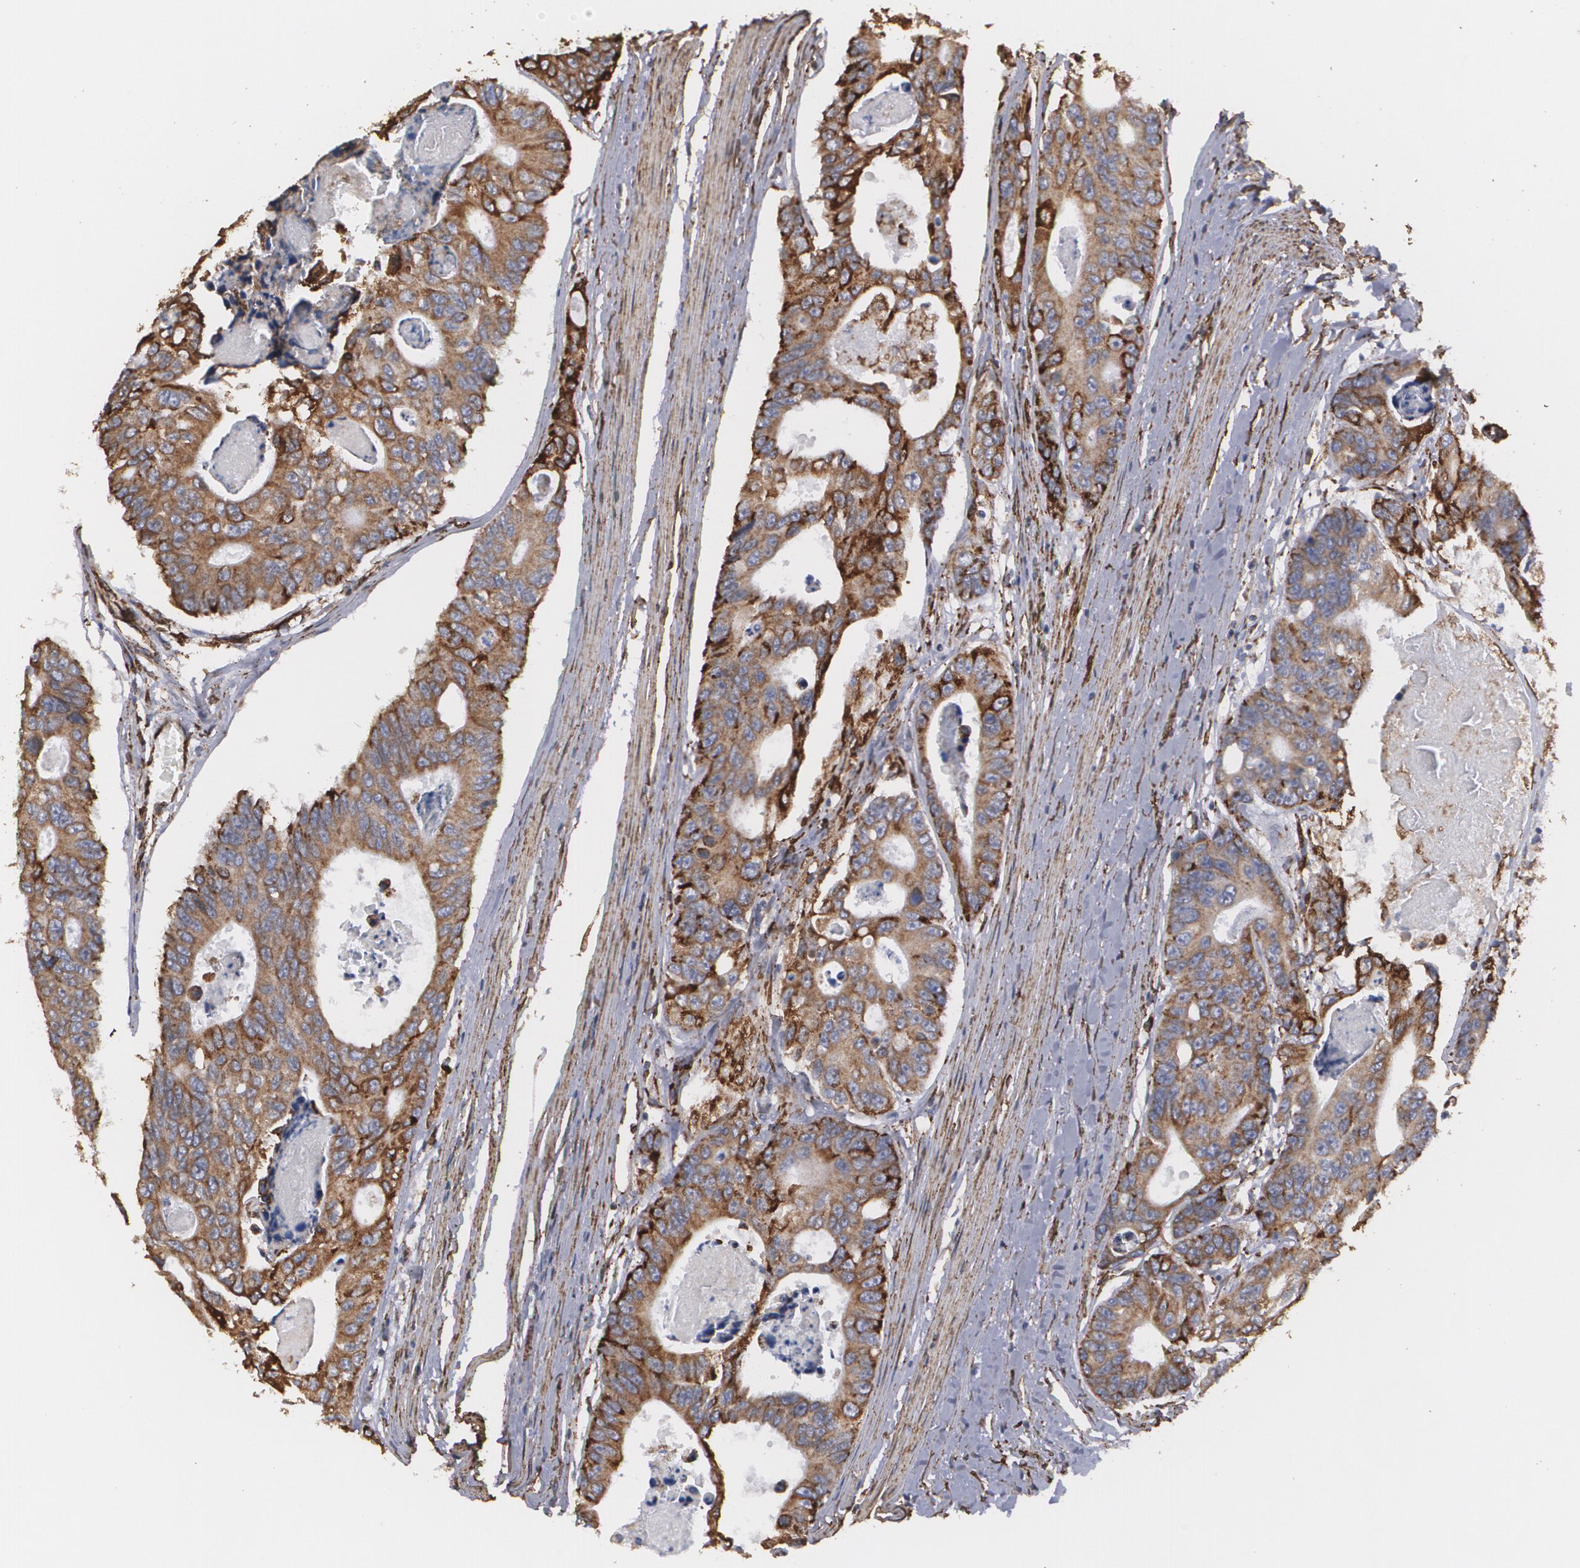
{"staining": {"intensity": "moderate", "quantity": ">75%", "location": "cytoplasmic/membranous"}, "tissue": "colorectal cancer", "cell_type": "Tumor cells", "image_type": "cancer", "snomed": [{"axis": "morphology", "description": "Adenocarcinoma, NOS"}, {"axis": "topography", "description": "Colon"}], "caption": "Immunohistochemistry of adenocarcinoma (colorectal) exhibits medium levels of moderate cytoplasmic/membranous positivity in about >75% of tumor cells.", "gene": "CYB5R3", "patient": {"sex": "female", "age": 86}}